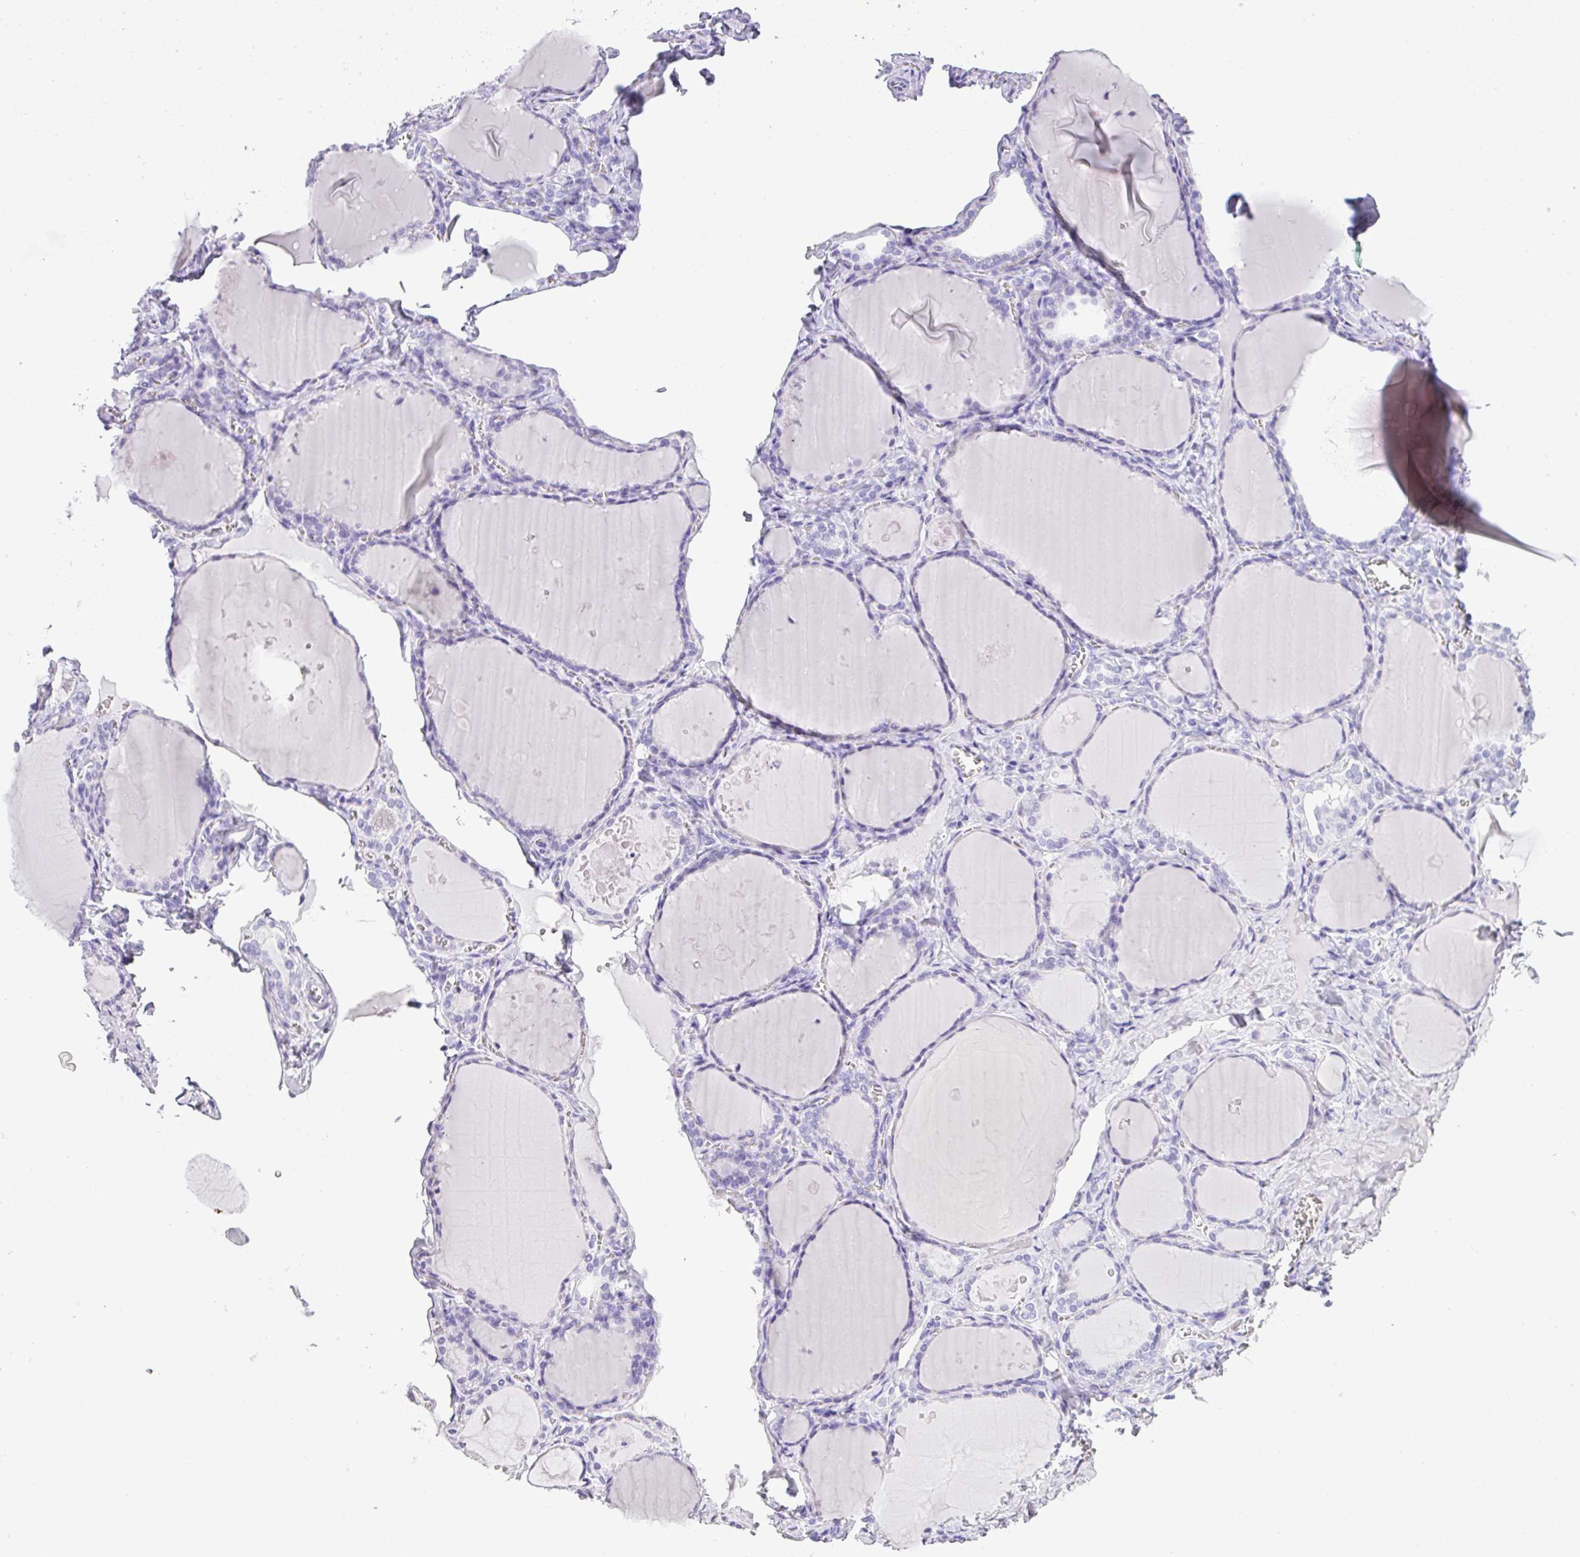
{"staining": {"intensity": "negative", "quantity": "none", "location": "none"}, "tissue": "thyroid gland", "cell_type": "Glandular cells", "image_type": "normal", "snomed": [{"axis": "morphology", "description": "Normal tissue, NOS"}, {"axis": "topography", "description": "Thyroid gland"}], "caption": "An immunohistochemistry (IHC) photomicrograph of benign thyroid gland is shown. There is no staining in glandular cells of thyroid gland.", "gene": "TNP1", "patient": {"sex": "female", "age": 42}}